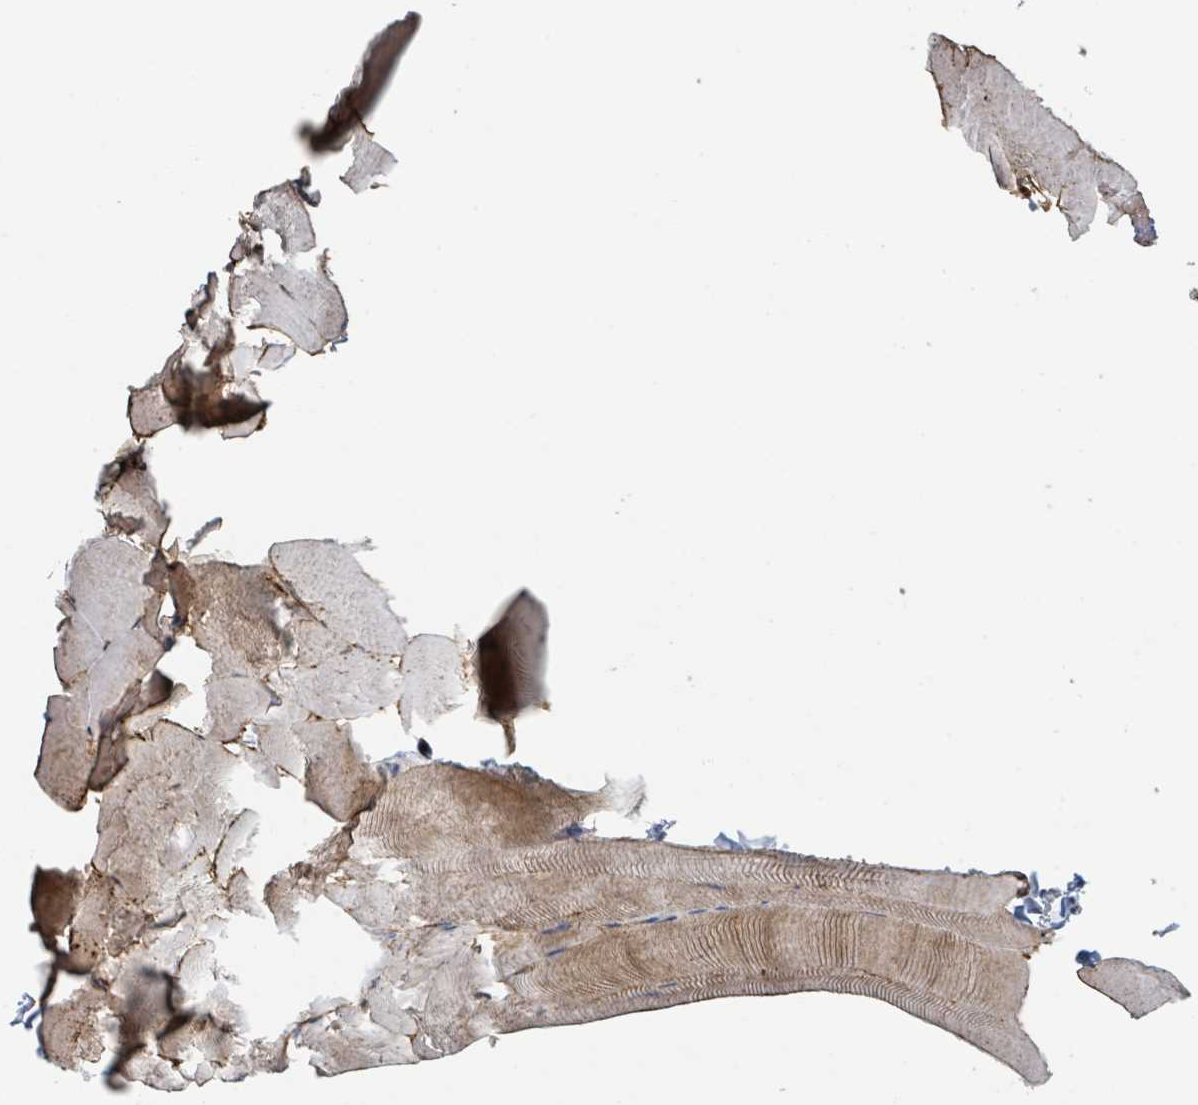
{"staining": {"intensity": "moderate", "quantity": ">75%", "location": "cytoplasmic/membranous"}, "tissue": "skeletal muscle", "cell_type": "Myocytes", "image_type": "normal", "snomed": [{"axis": "morphology", "description": "Normal tissue, NOS"}, {"axis": "topography", "description": "Skeletal muscle"}], "caption": "Immunohistochemistry (IHC) photomicrograph of benign skeletal muscle: skeletal muscle stained using immunohistochemistry exhibits medium levels of moderate protein expression localized specifically in the cytoplasmic/membranous of myocytes, appearing as a cytoplasmic/membranous brown color.", "gene": "LRRC42", "patient": {"sex": "female", "age": 64}}